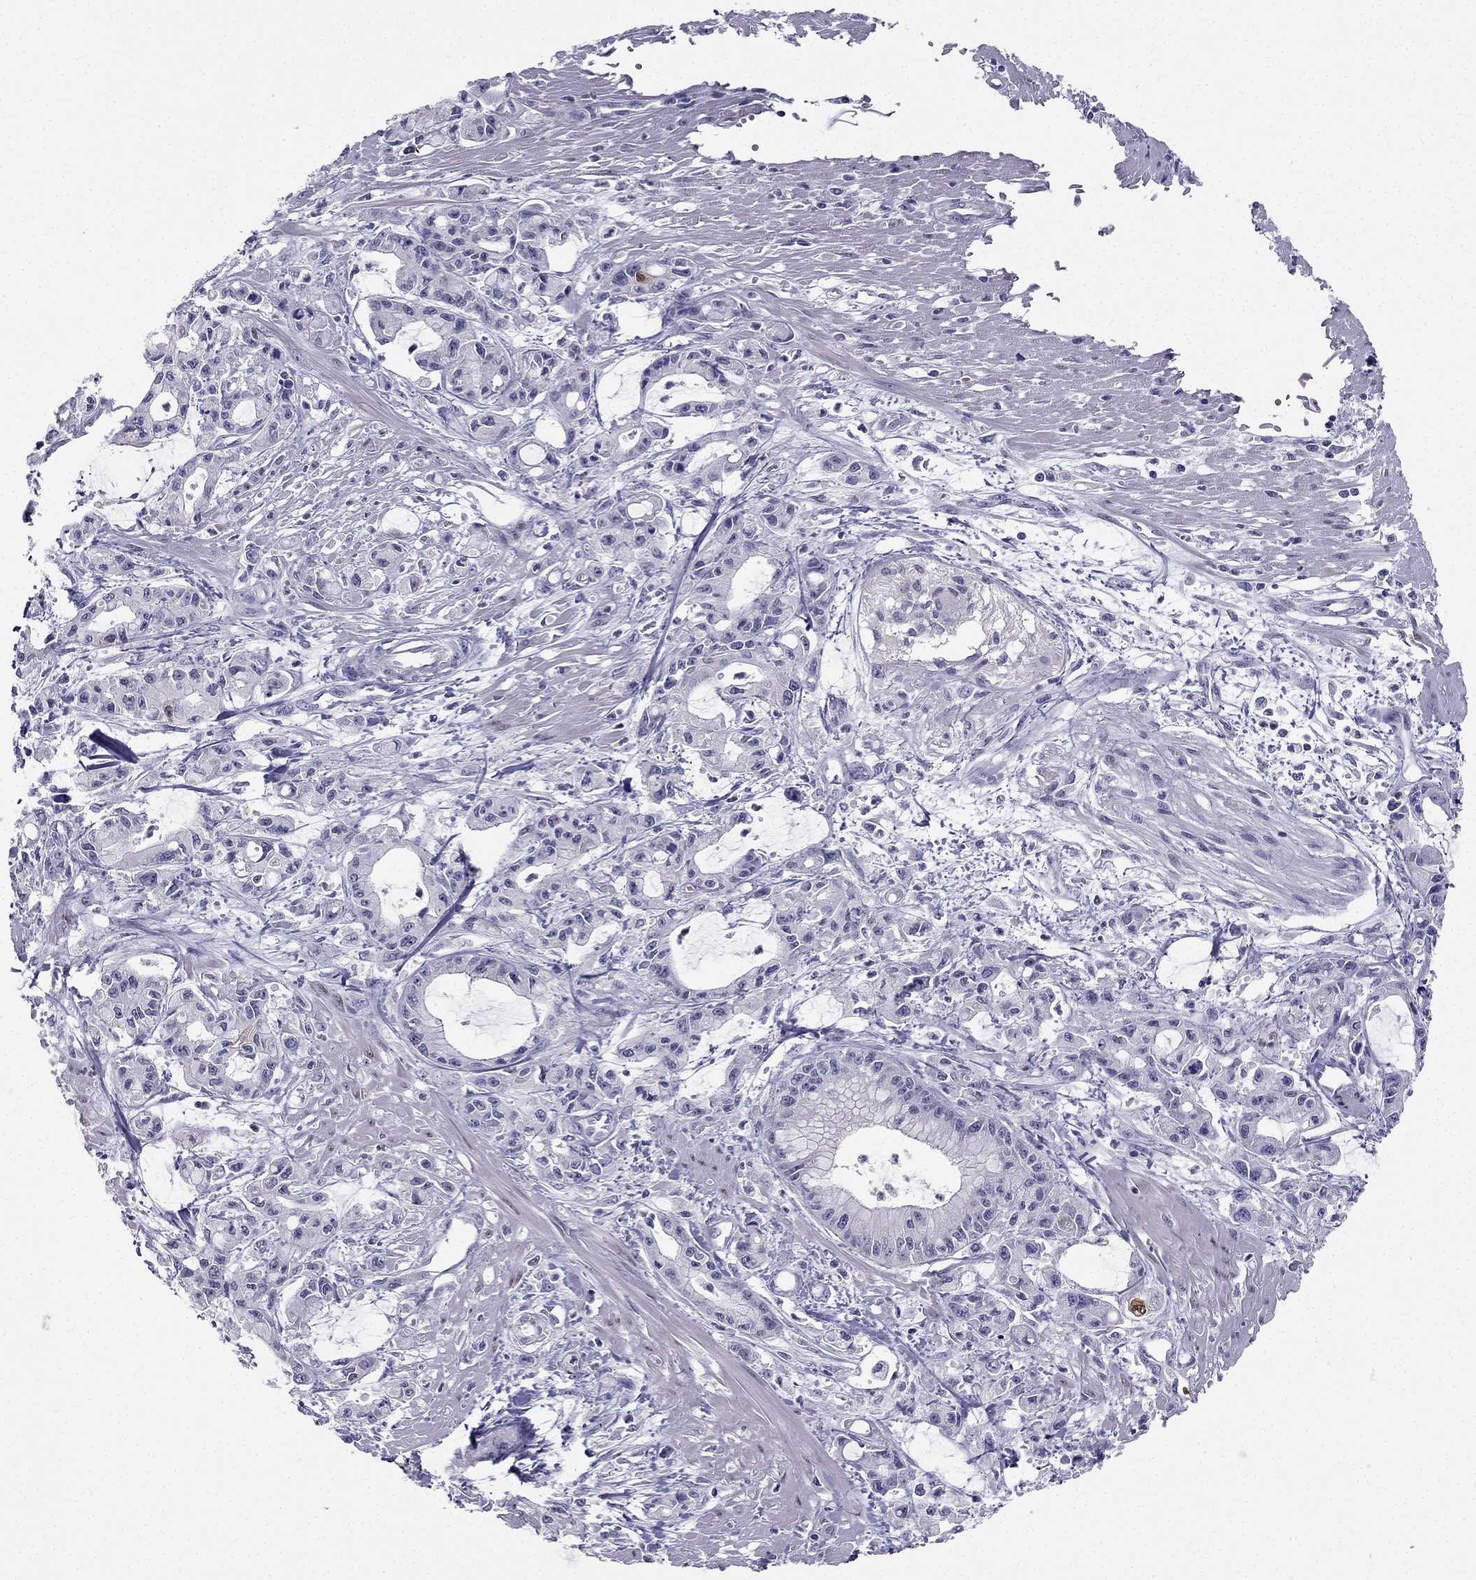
{"staining": {"intensity": "weak", "quantity": "<25%", "location": "nuclear"}, "tissue": "pancreatic cancer", "cell_type": "Tumor cells", "image_type": "cancer", "snomed": [{"axis": "morphology", "description": "Adenocarcinoma, NOS"}, {"axis": "topography", "description": "Pancreas"}], "caption": "Immunohistochemical staining of pancreatic adenocarcinoma exhibits no significant positivity in tumor cells.", "gene": "RSPH14", "patient": {"sex": "male", "age": 48}}